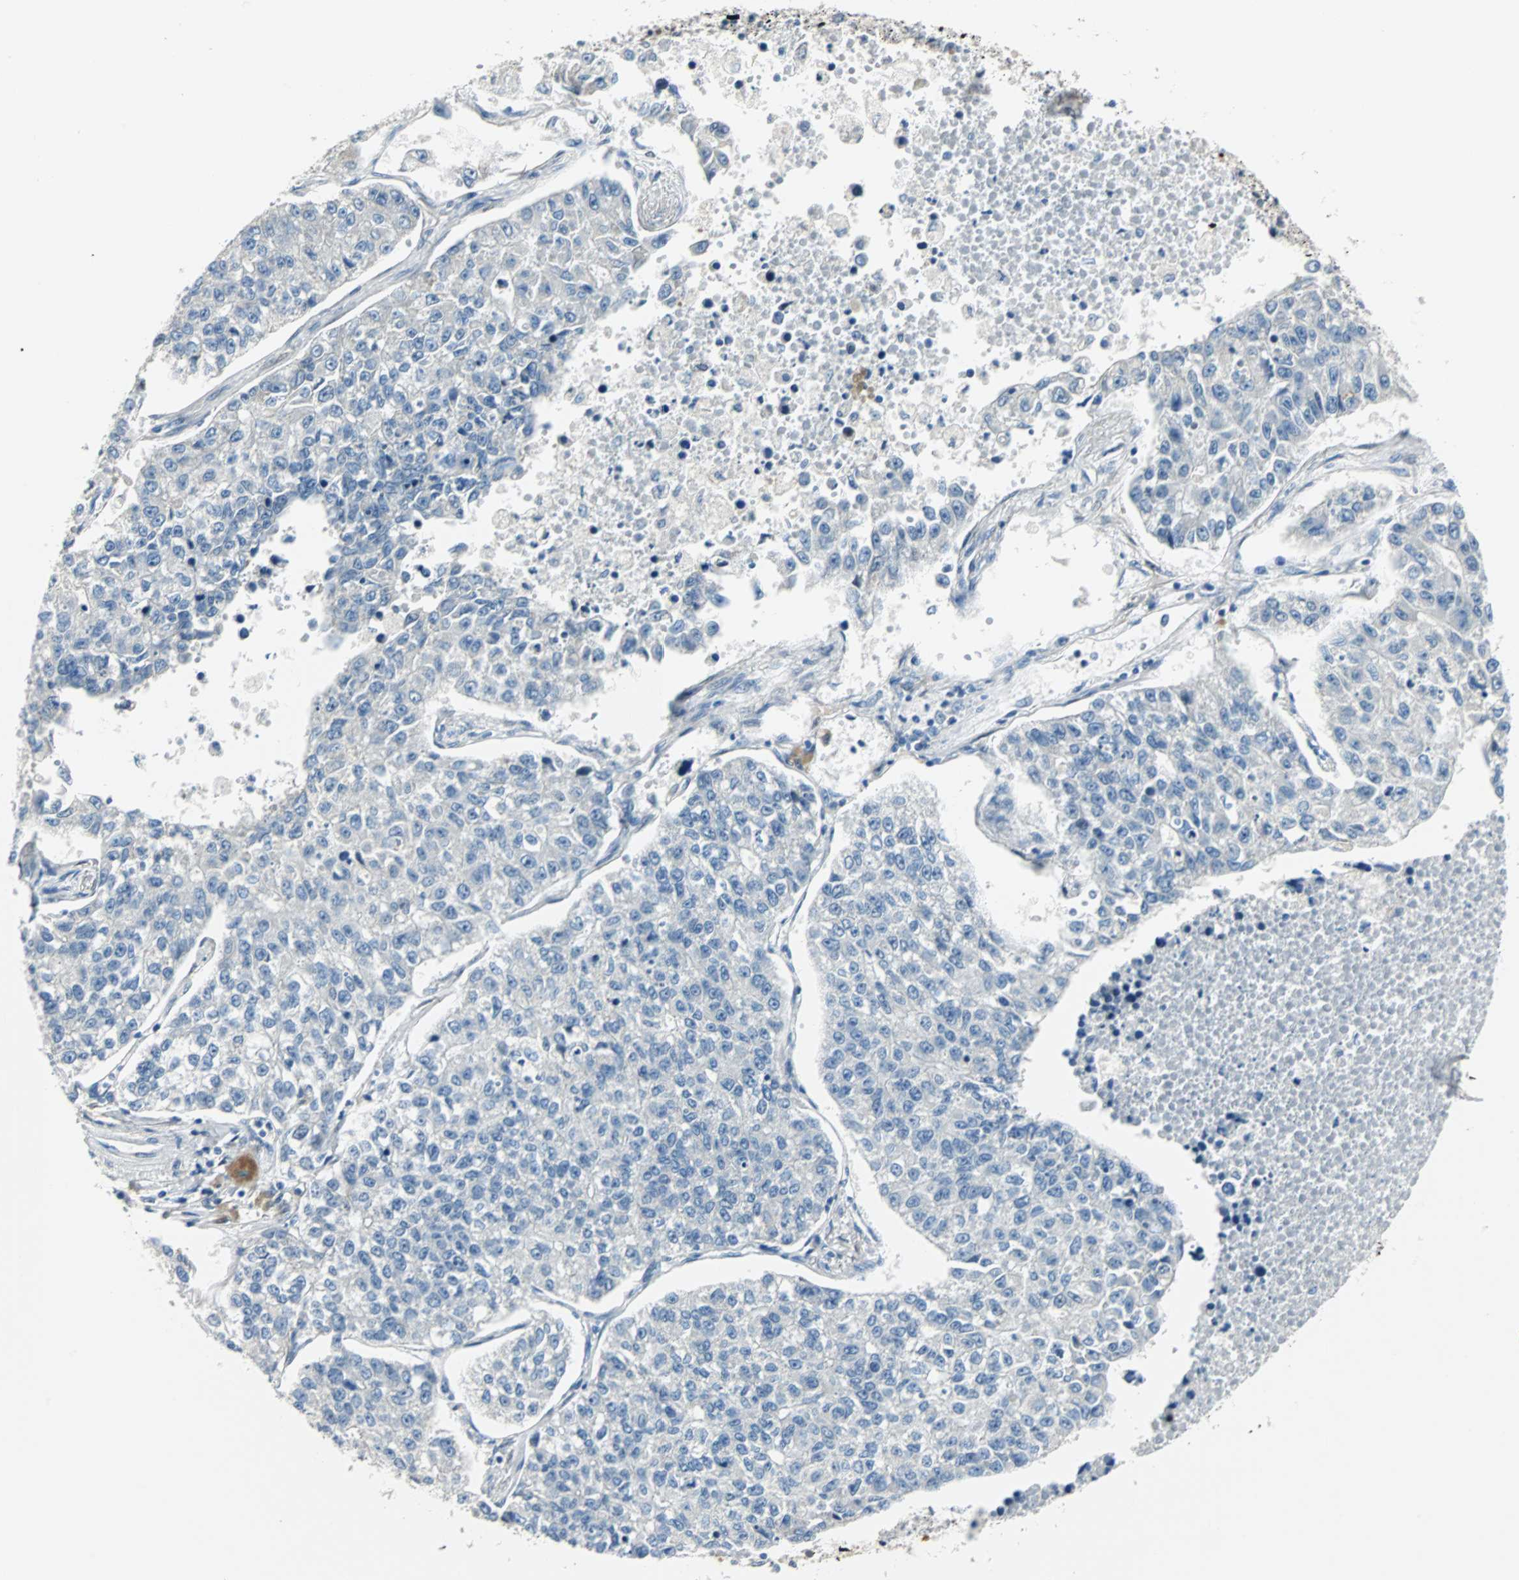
{"staining": {"intensity": "negative", "quantity": "none", "location": "none"}, "tissue": "lung cancer", "cell_type": "Tumor cells", "image_type": "cancer", "snomed": [{"axis": "morphology", "description": "Adenocarcinoma, NOS"}, {"axis": "topography", "description": "Lung"}], "caption": "Tumor cells are negative for brown protein staining in lung adenocarcinoma. (DAB (3,3'-diaminobenzidine) IHC with hematoxylin counter stain).", "gene": "FHL2", "patient": {"sex": "male", "age": 49}}